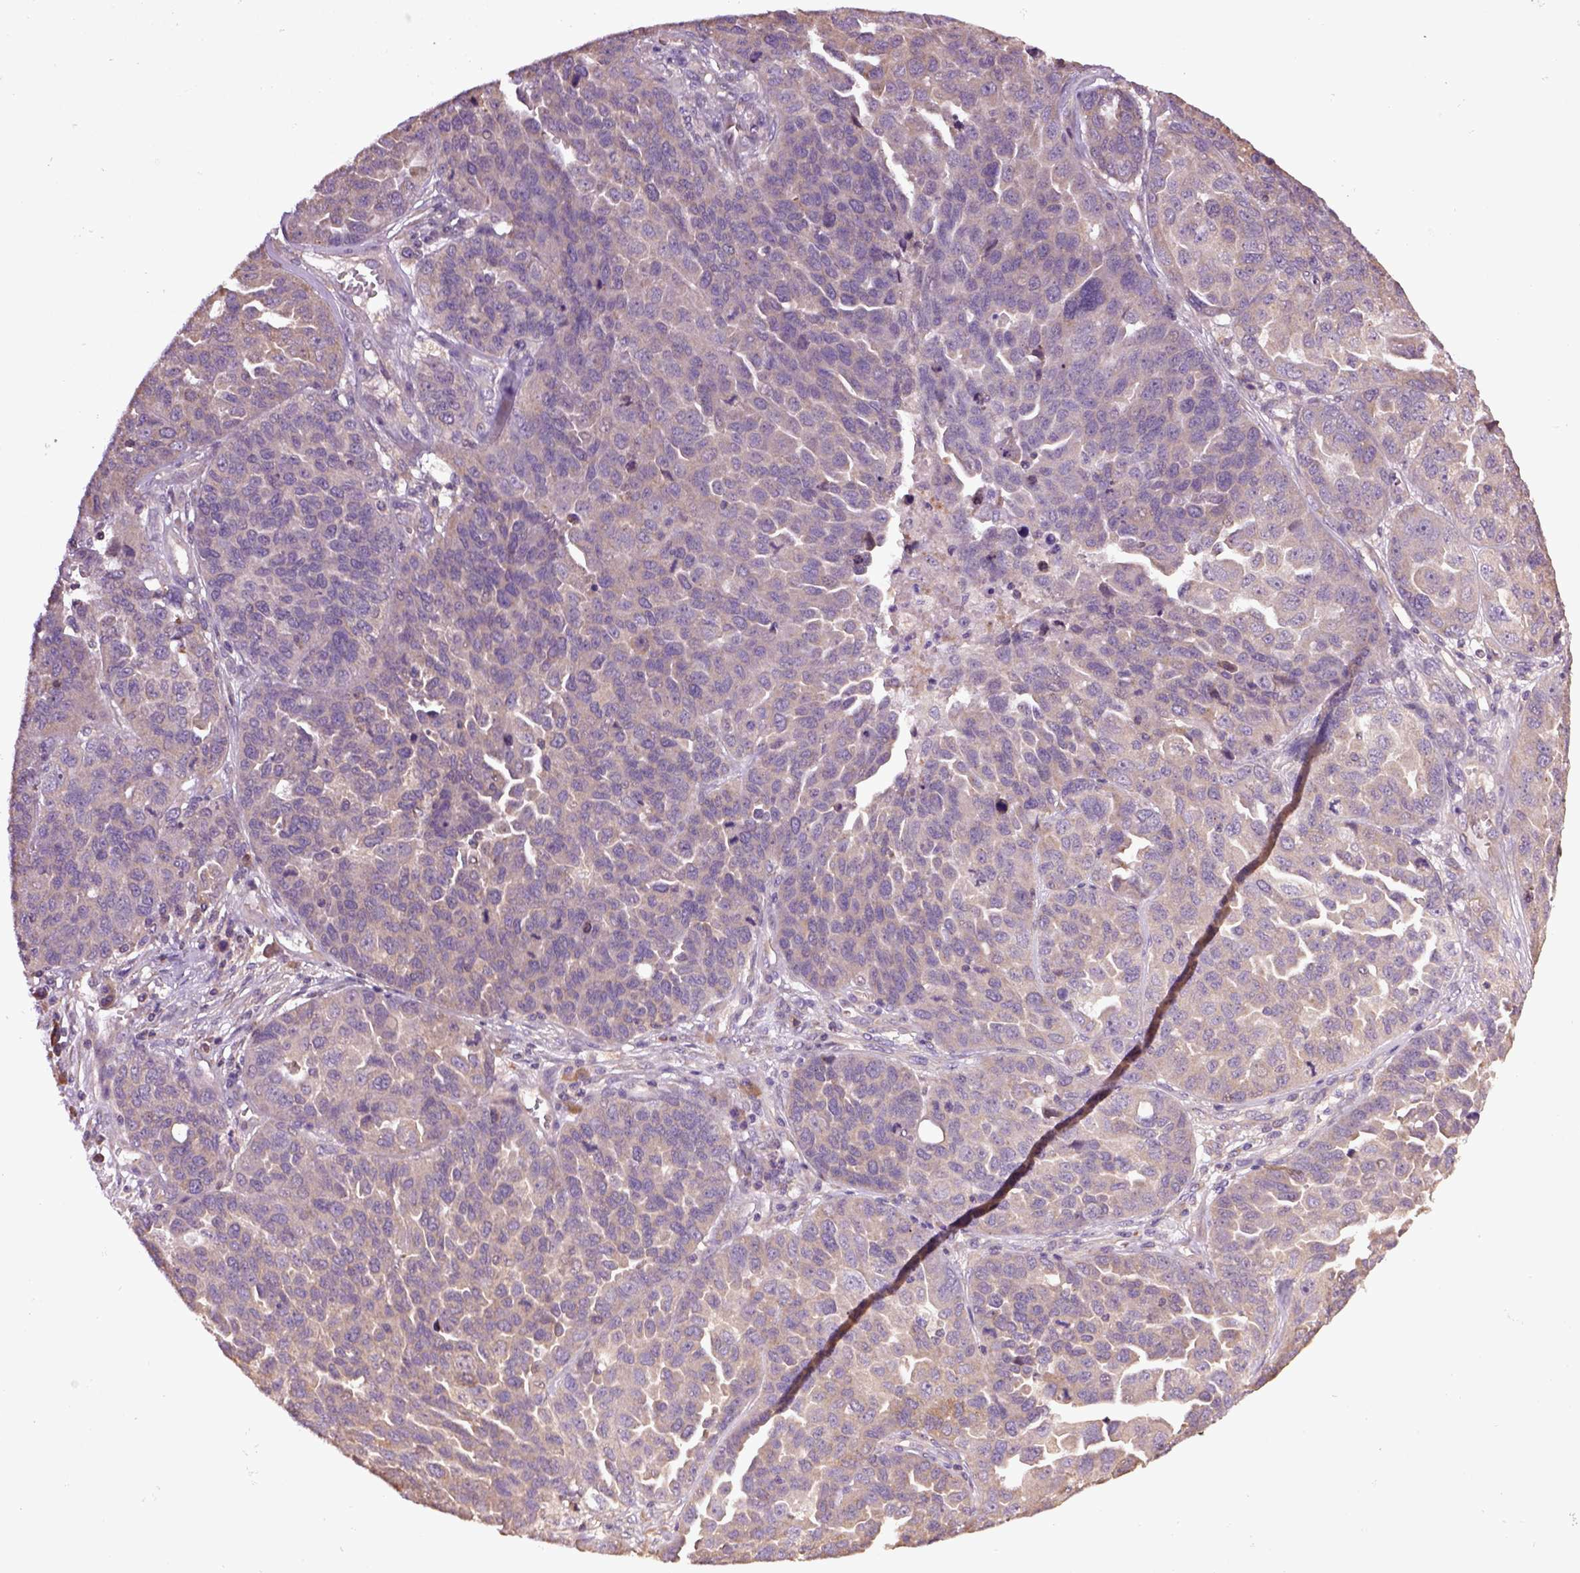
{"staining": {"intensity": "negative", "quantity": "none", "location": "none"}, "tissue": "ovarian cancer", "cell_type": "Tumor cells", "image_type": "cancer", "snomed": [{"axis": "morphology", "description": "Cystadenocarcinoma, serous, NOS"}, {"axis": "topography", "description": "Ovary"}], "caption": "The IHC photomicrograph has no significant expression in tumor cells of ovarian cancer tissue.", "gene": "TPRG1", "patient": {"sex": "female", "age": 87}}